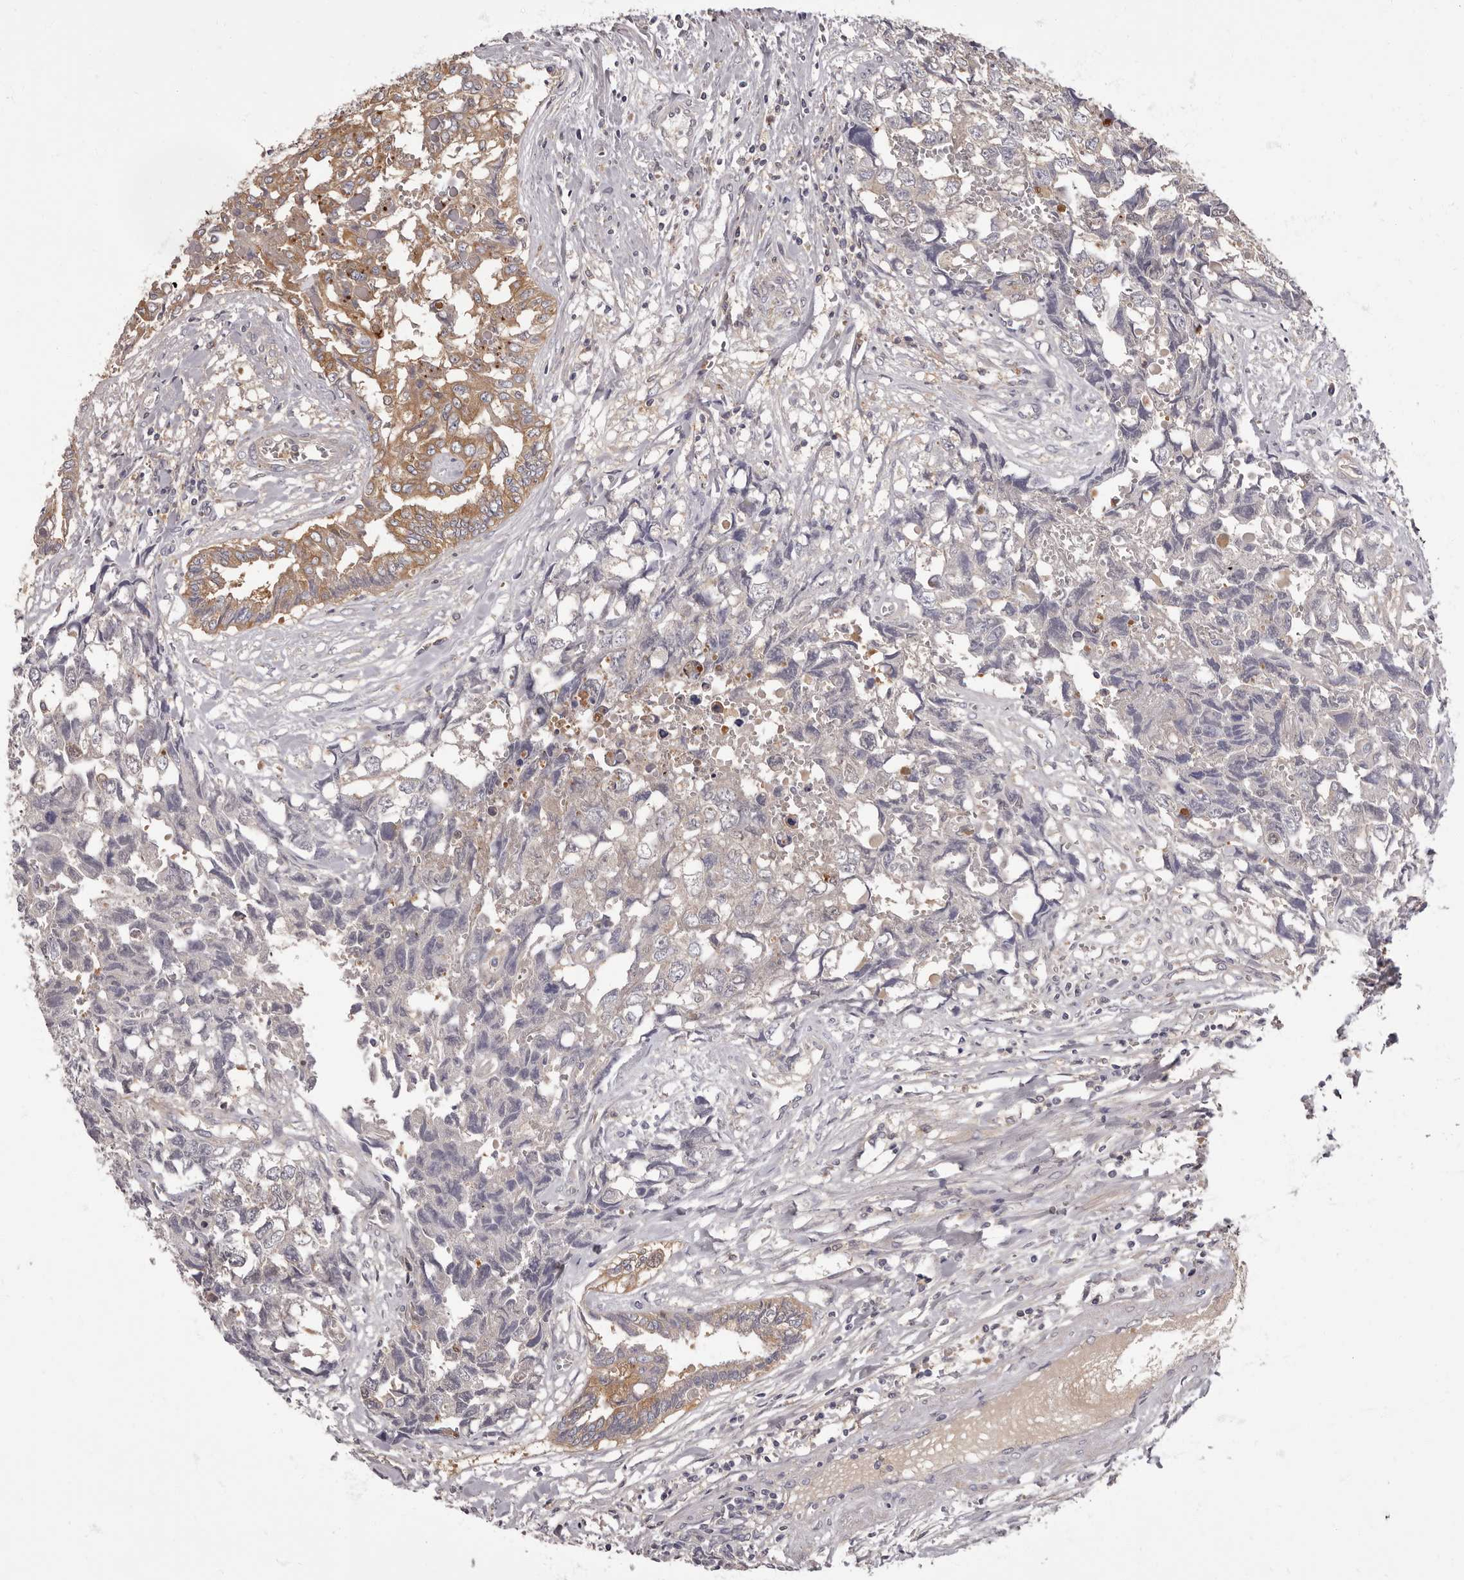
{"staining": {"intensity": "negative", "quantity": "none", "location": "none"}, "tissue": "testis cancer", "cell_type": "Tumor cells", "image_type": "cancer", "snomed": [{"axis": "morphology", "description": "Carcinoma, Embryonal, NOS"}, {"axis": "topography", "description": "Testis"}], "caption": "Immunohistochemistry histopathology image of human testis embryonal carcinoma stained for a protein (brown), which shows no staining in tumor cells.", "gene": "APEH", "patient": {"sex": "male", "age": 31}}